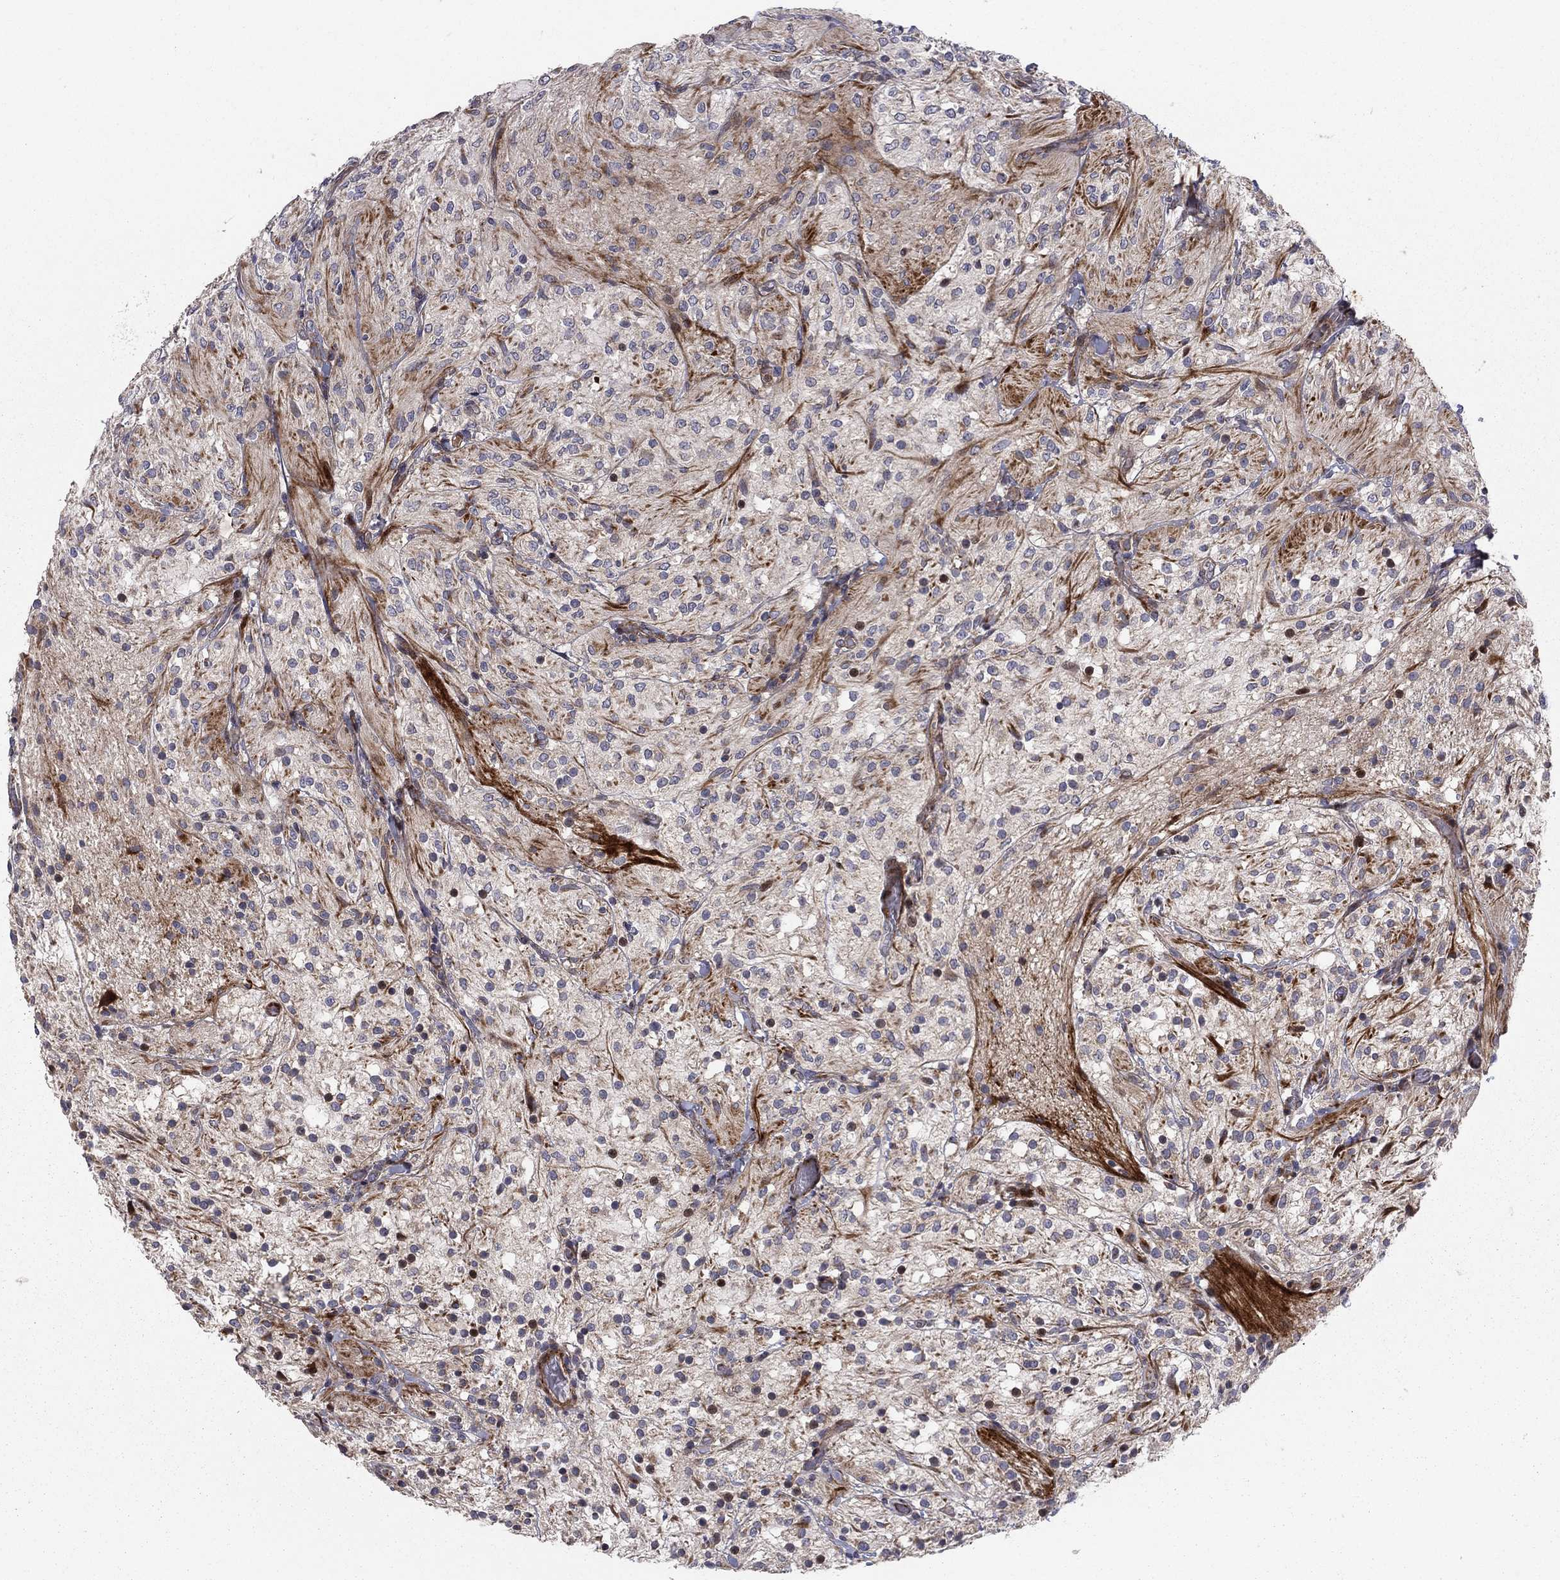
{"staining": {"intensity": "negative", "quantity": "none", "location": "none"}, "tissue": "glioma", "cell_type": "Tumor cells", "image_type": "cancer", "snomed": [{"axis": "morphology", "description": "Glioma, malignant, Low grade"}, {"axis": "topography", "description": "Brain"}], "caption": "DAB (3,3'-diaminobenzidine) immunohistochemical staining of malignant glioma (low-grade) exhibits no significant staining in tumor cells. (Immunohistochemistry (ihc), brightfield microscopy, high magnification).", "gene": "MIOS", "patient": {"sex": "male", "age": 3}}